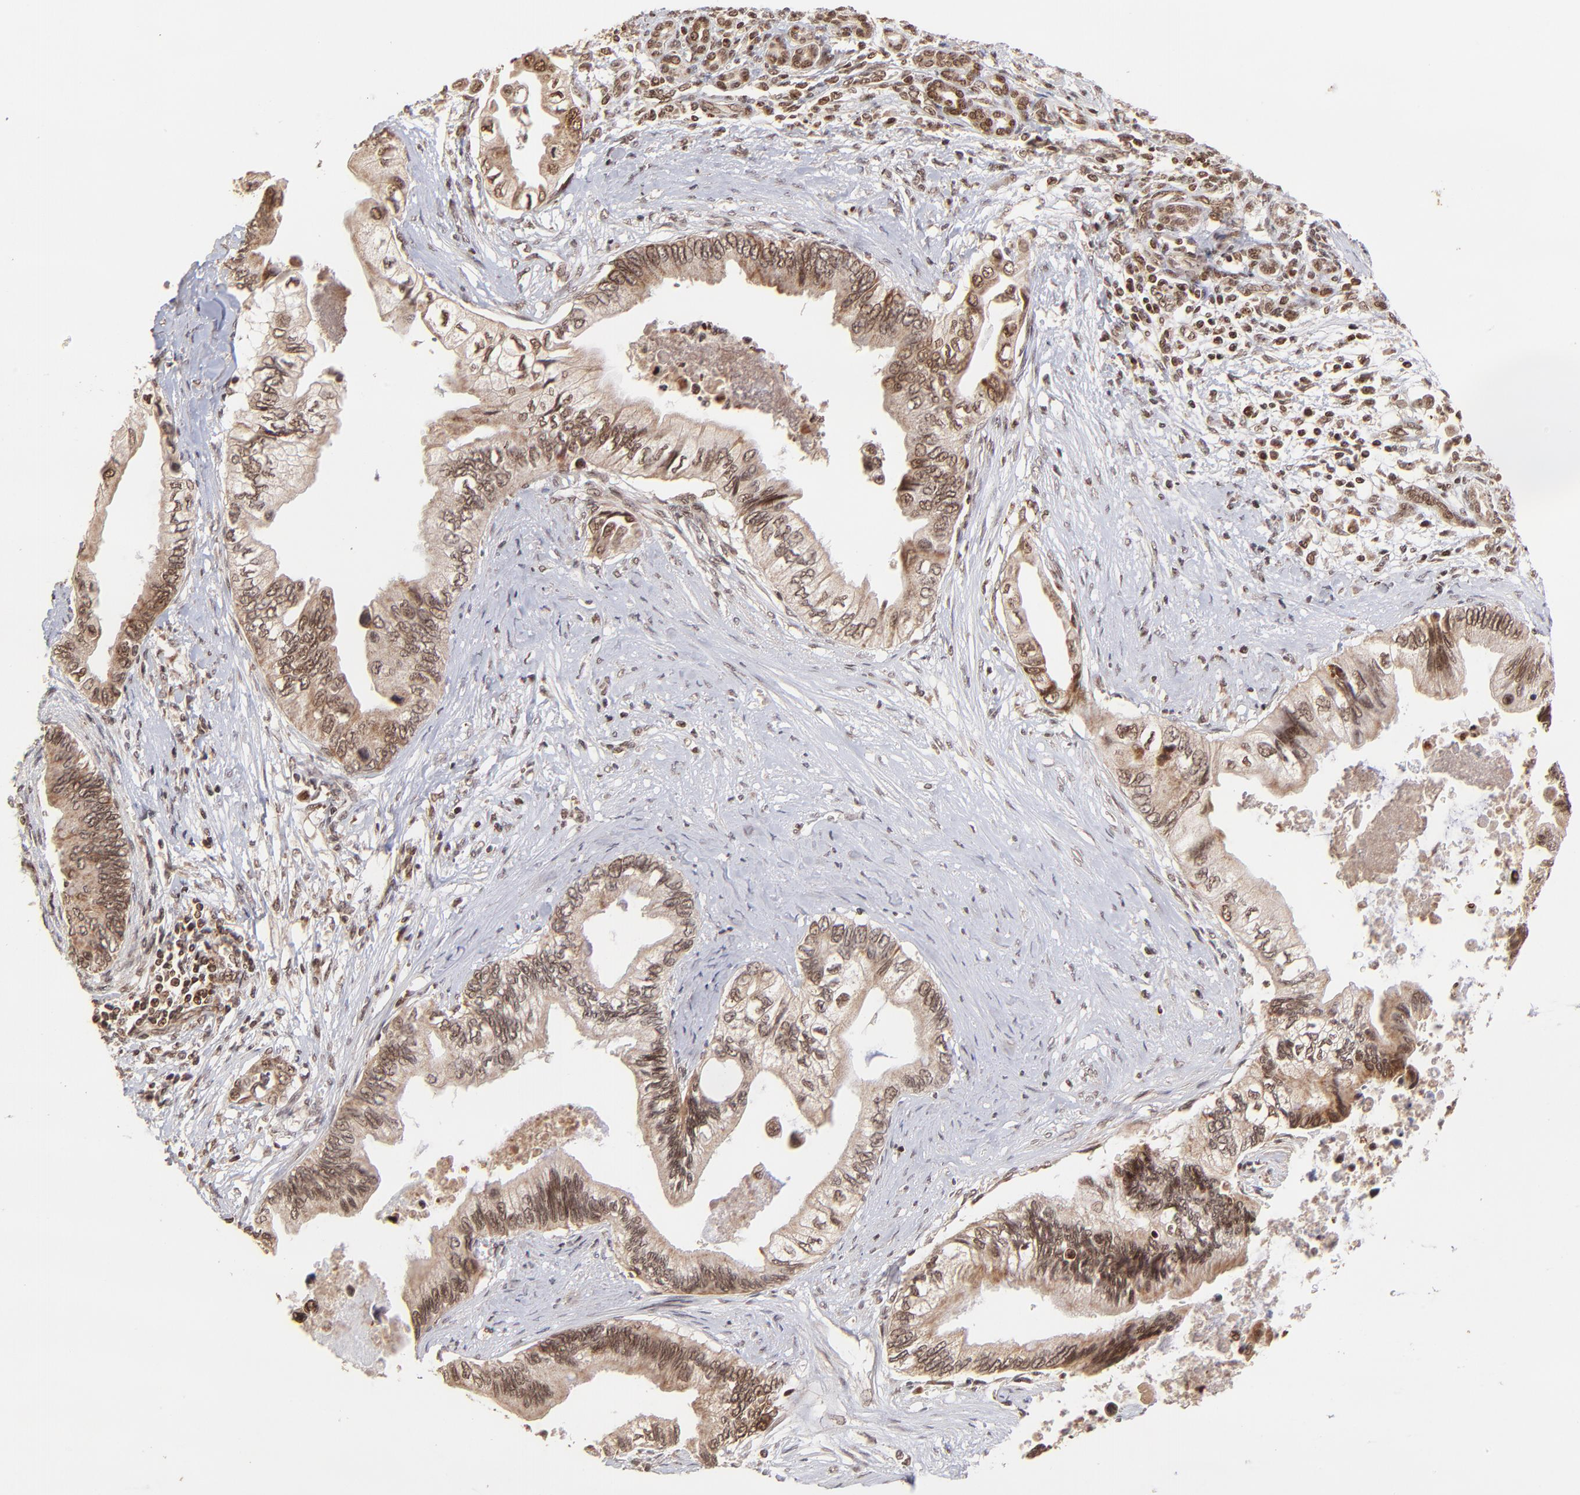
{"staining": {"intensity": "strong", "quantity": ">75%", "location": "cytoplasmic/membranous"}, "tissue": "pancreatic cancer", "cell_type": "Tumor cells", "image_type": "cancer", "snomed": [{"axis": "morphology", "description": "Adenocarcinoma, NOS"}, {"axis": "topography", "description": "Pancreas"}], "caption": "IHC of pancreatic cancer displays high levels of strong cytoplasmic/membranous expression in about >75% of tumor cells.", "gene": "MED15", "patient": {"sex": "female", "age": 66}}